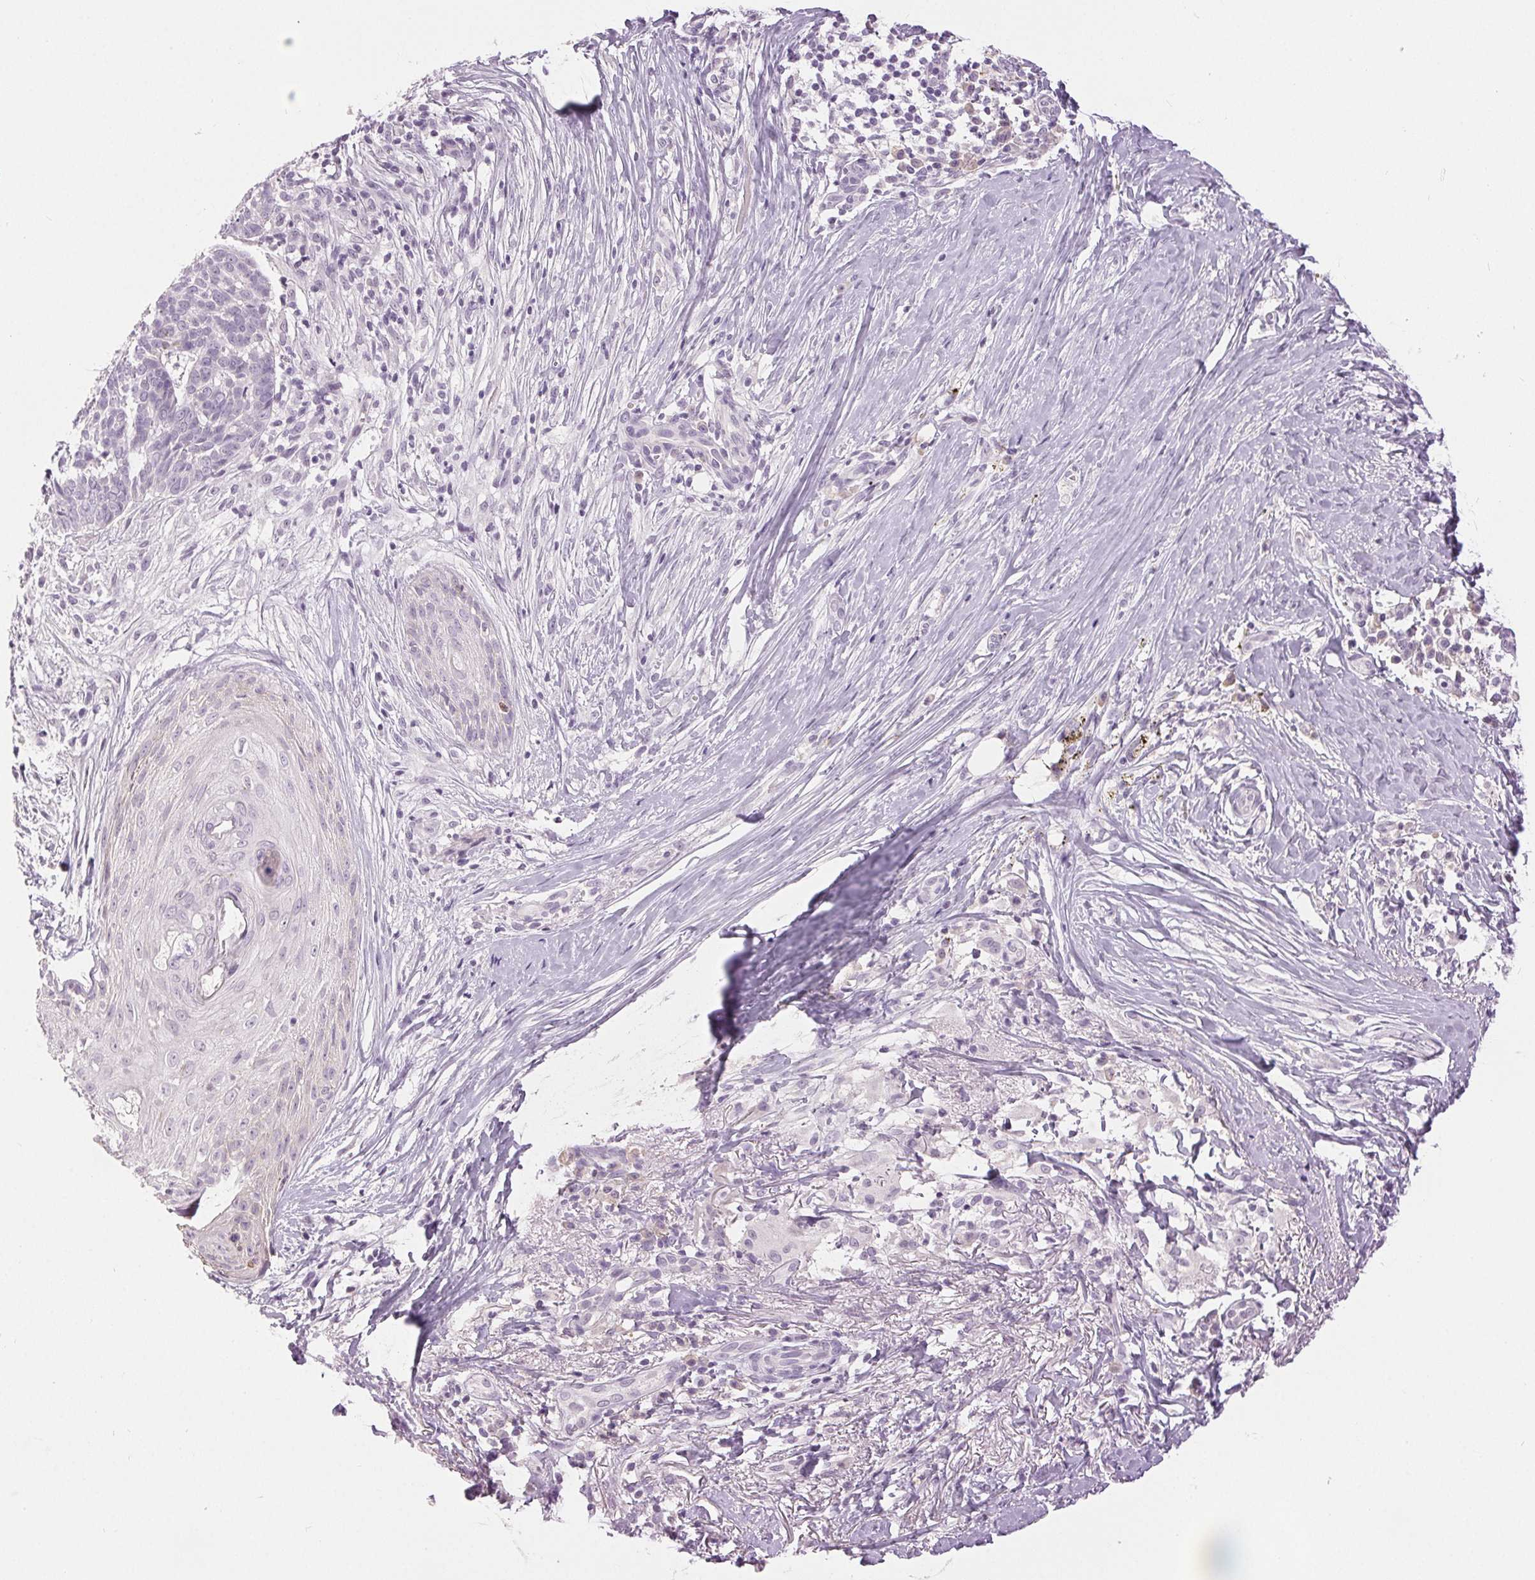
{"staining": {"intensity": "negative", "quantity": "none", "location": "none"}, "tissue": "skin cancer", "cell_type": "Tumor cells", "image_type": "cancer", "snomed": [{"axis": "morphology", "description": "Basal cell carcinoma"}, {"axis": "topography", "description": "Skin"}, {"axis": "topography", "description": "Skin of nose"}], "caption": "Human skin cancer stained for a protein using IHC exhibits no positivity in tumor cells.", "gene": "DSG3", "patient": {"sex": "female", "age": 81}}